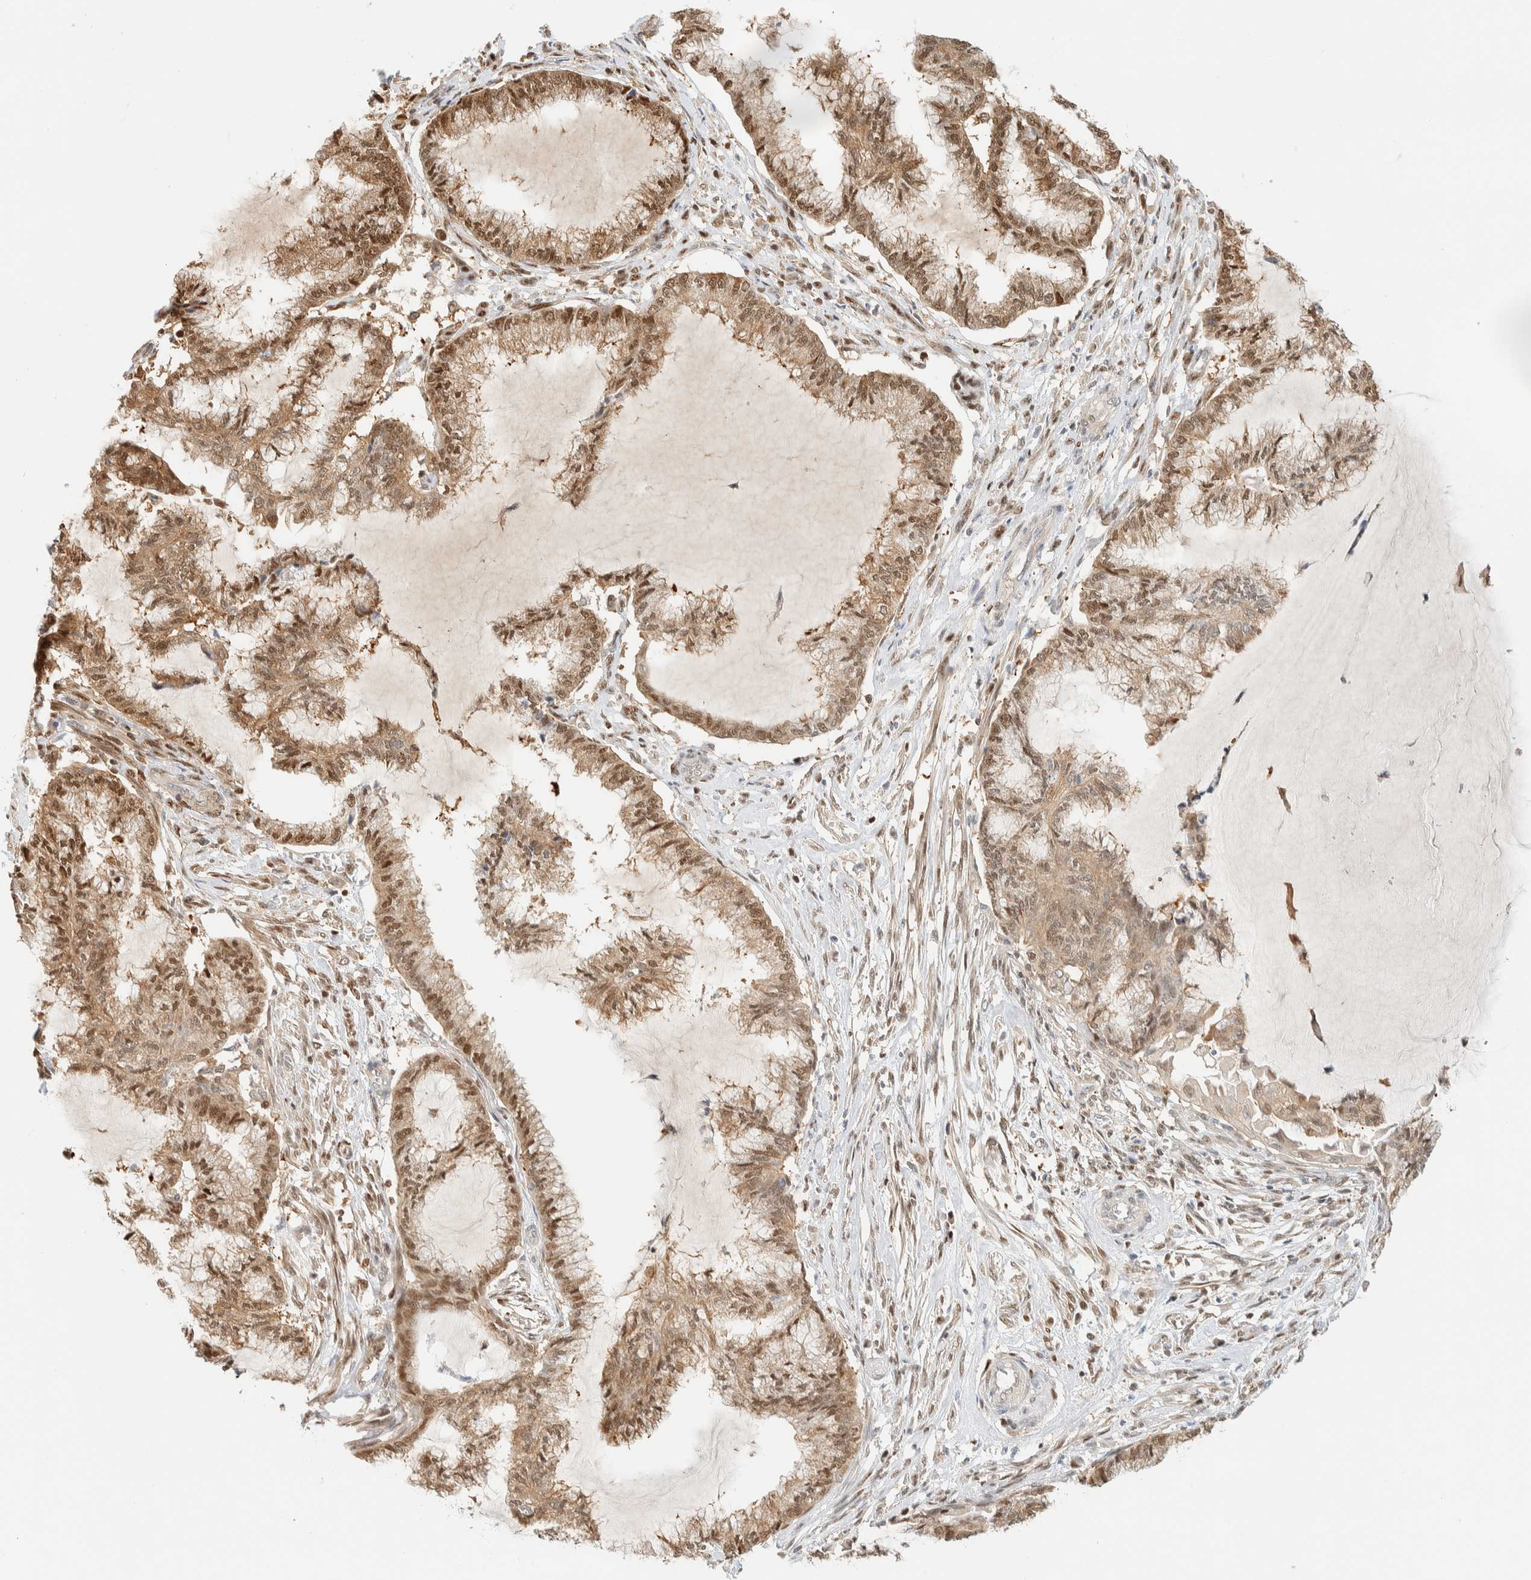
{"staining": {"intensity": "moderate", "quantity": ">75%", "location": "cytoplasmic/membranous,nuclear"}, "tissue": "endometrial cancer", "cell_type": "Tumor cells", "image_type": "cancer", "snomed": [{"axis": "morphology", "description": "Adenocarcinoma, NOS"}, {"axis": "topography", "description": "Endometrium"}], "caption": "Endometrial cancer was stained to show a protein in brown. There is medium levels of moderate cytoplasmic/membranous and nuclear staining in about >75% of tumor cells.", "gene": "ZBTB37", "patient": {"sex": "female", "age": 86}}